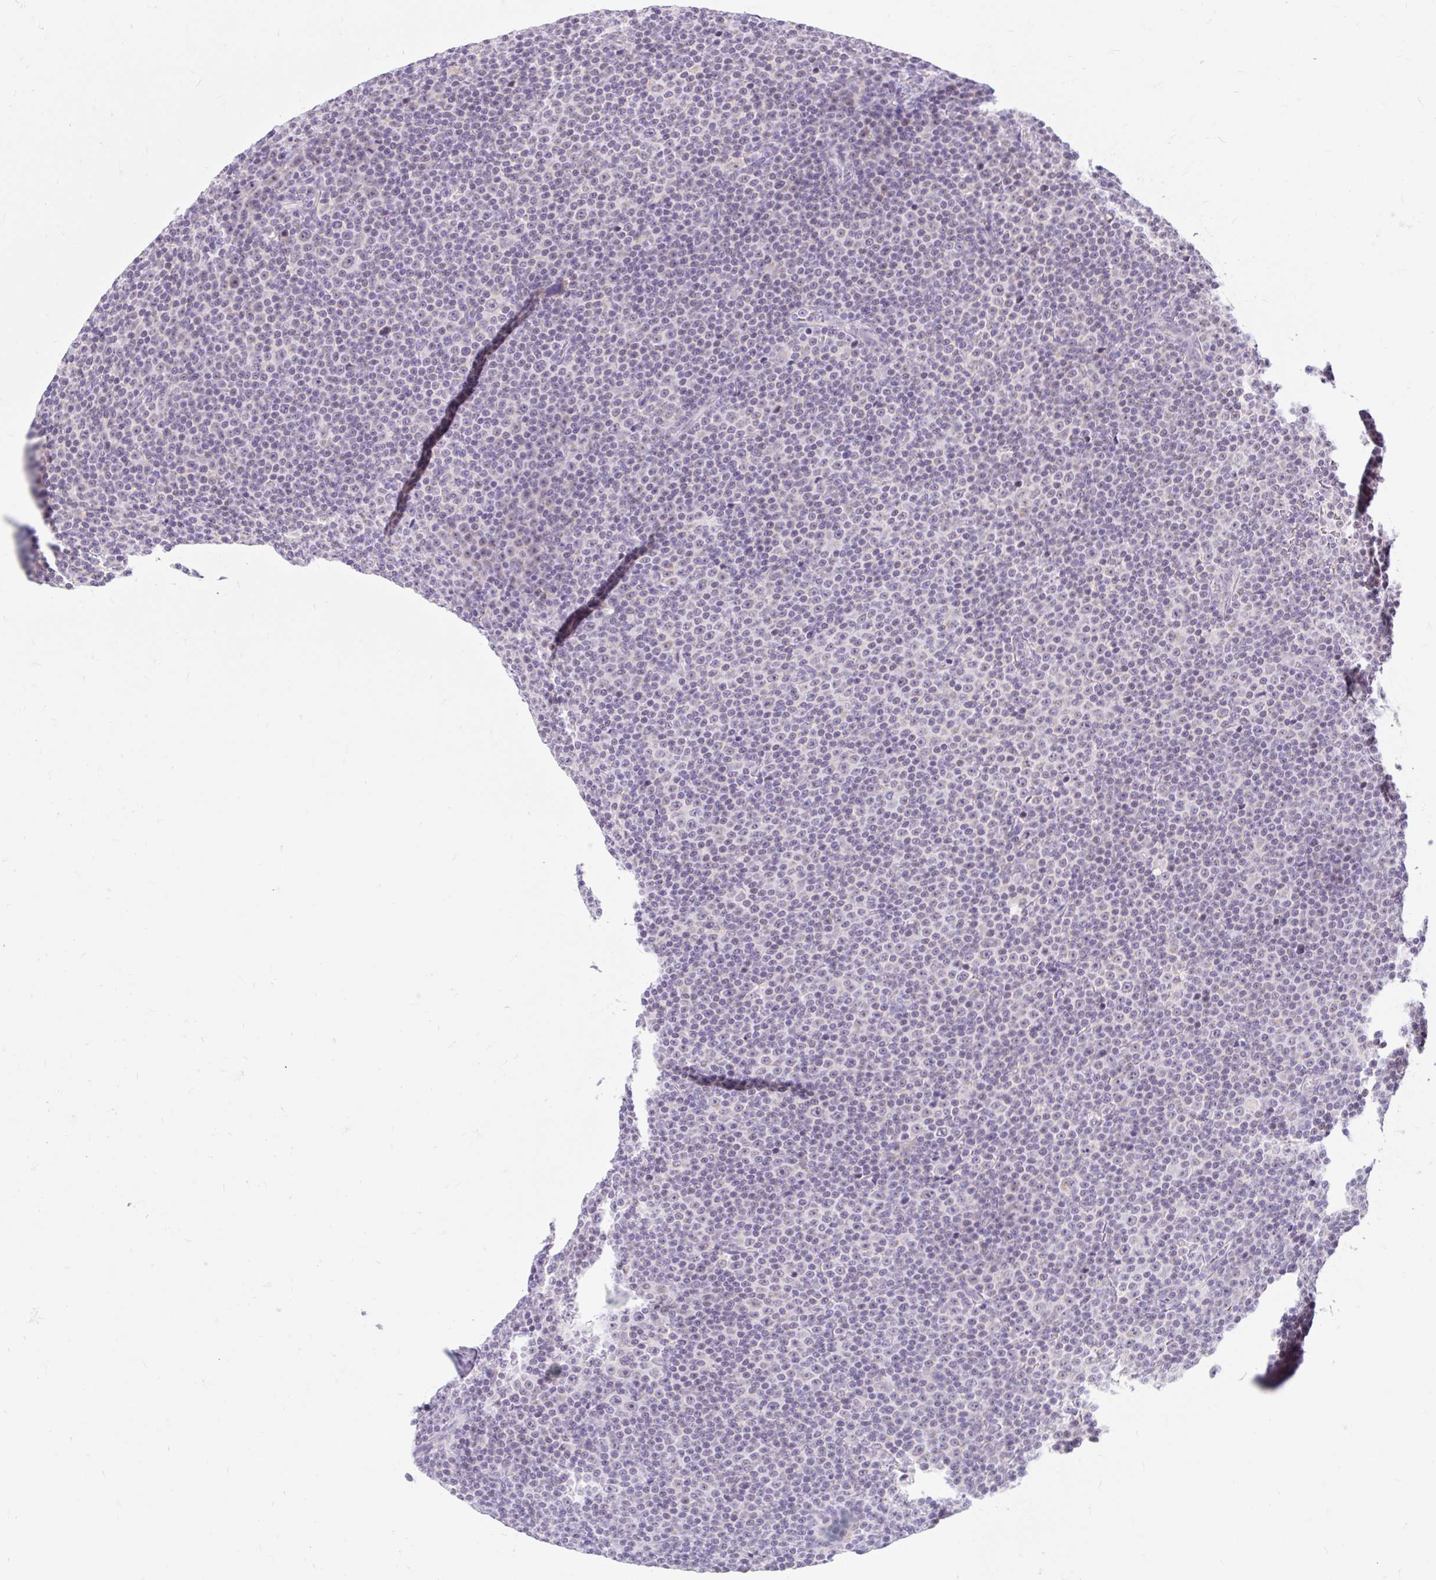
{"staining": {"intensity": "negative", "quantity": "none", "location": "none"}, "tissue": "lymphoma", "cell_type": "Tumor cells", "image_type": "cancer", "snomed": [{"axis": "morphology", "description": "Malignant lymphoma, non-Hodgkin's type, Low grade"}, {"axis": "topography", "description": "Lymph node"}], "caption": "An image of human lymphoma is negative for staining in tumor cells.", "gene": "ITPK1", "patient": {"sex": "female", "age": 67}}